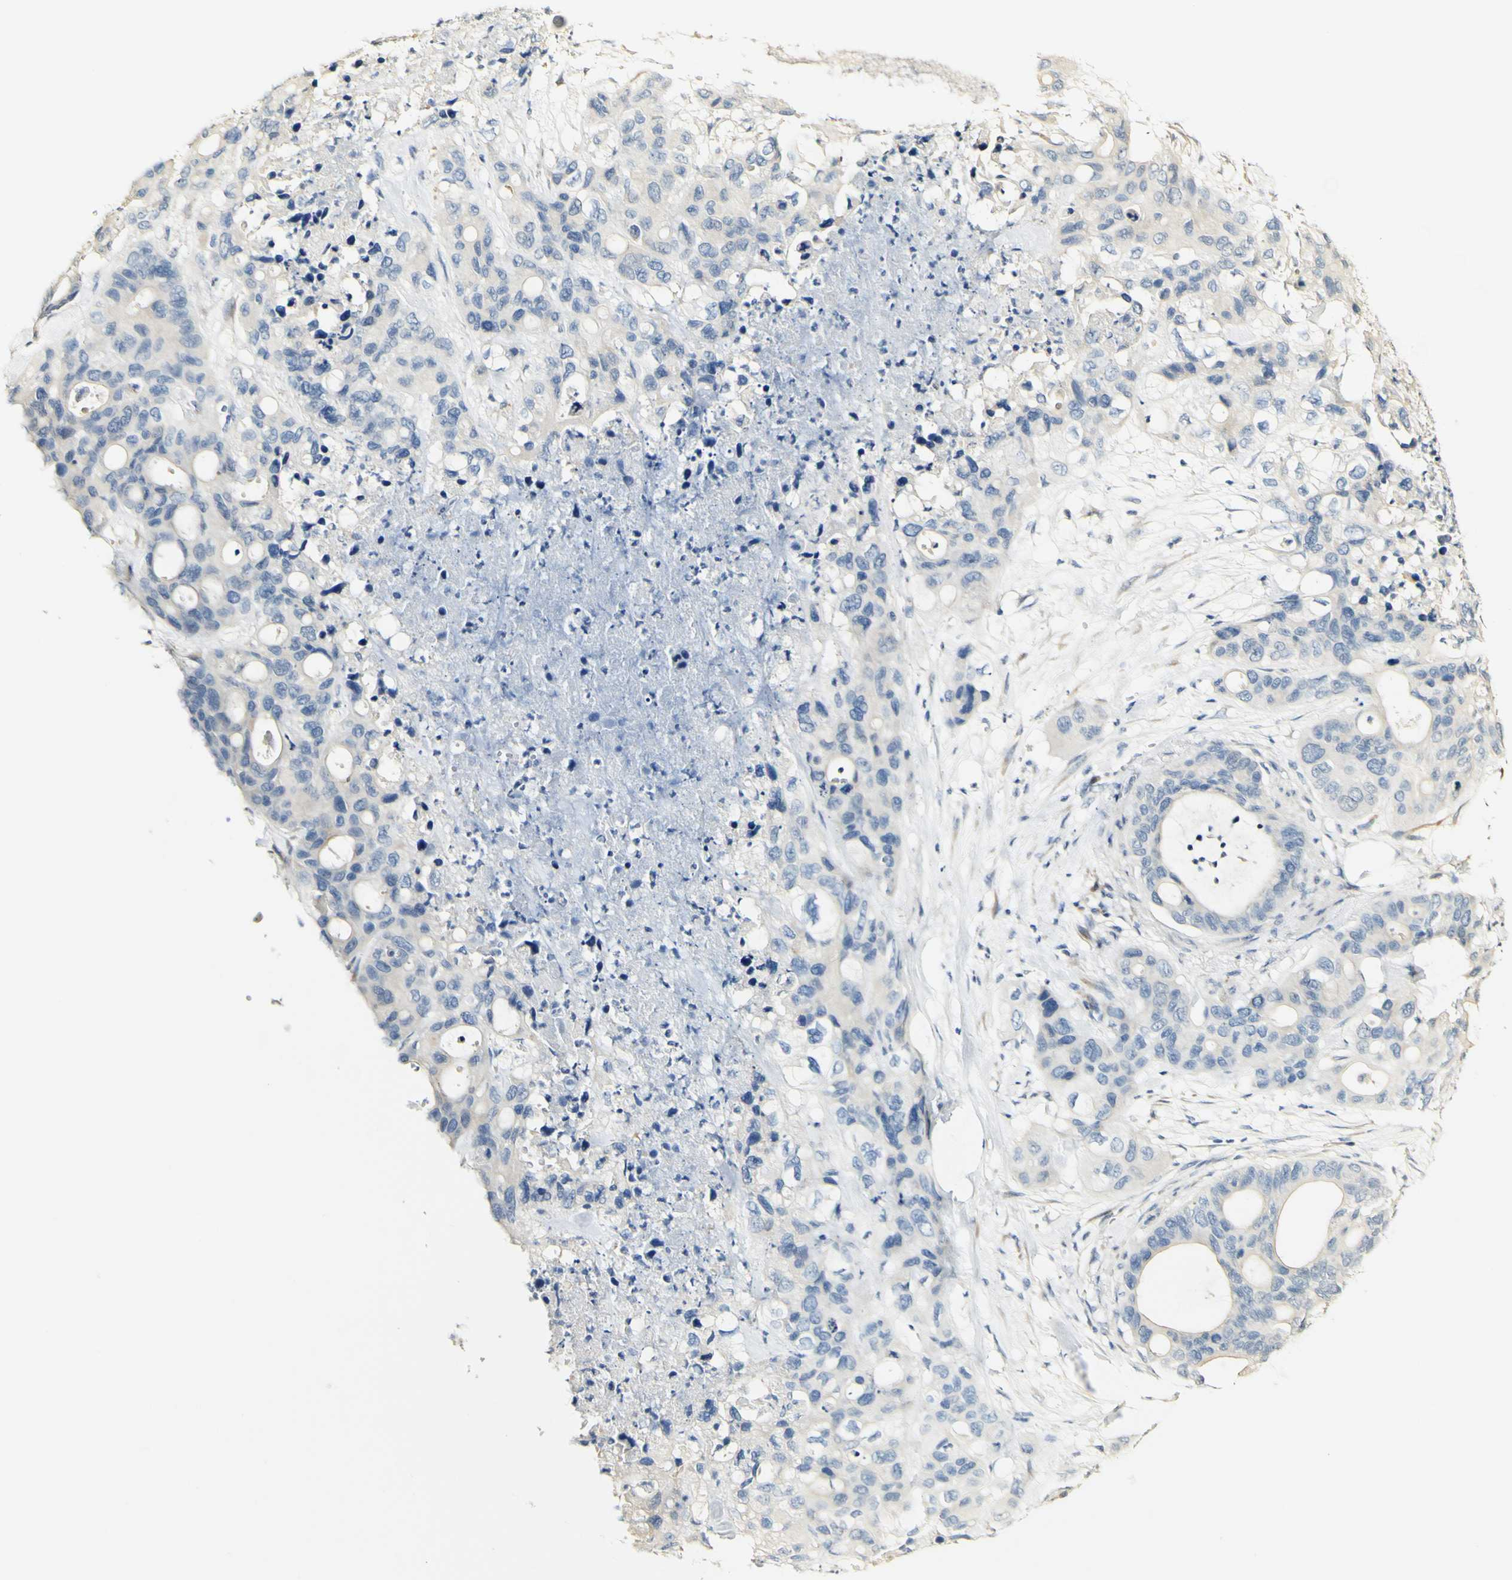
{"staining": {"intensity": "negative", "quantity": "none", "location": "none"}, "tissue": "pancreatic cancer", "cell_type": "Tumor cells", "image_type": "cancer", "snomed": [{"axis": "morphology", "description": "Adenocarcinoma, NOS"}, {"axis": "topography", "description": "Pancreas"}], "caption": "Immunohistochemistry of human pancreatic cancer (adenocarcinoma) shows no staining in tumor cells.", "gene": "FMO3", "patient": {"sex": "female", "age": 71}}